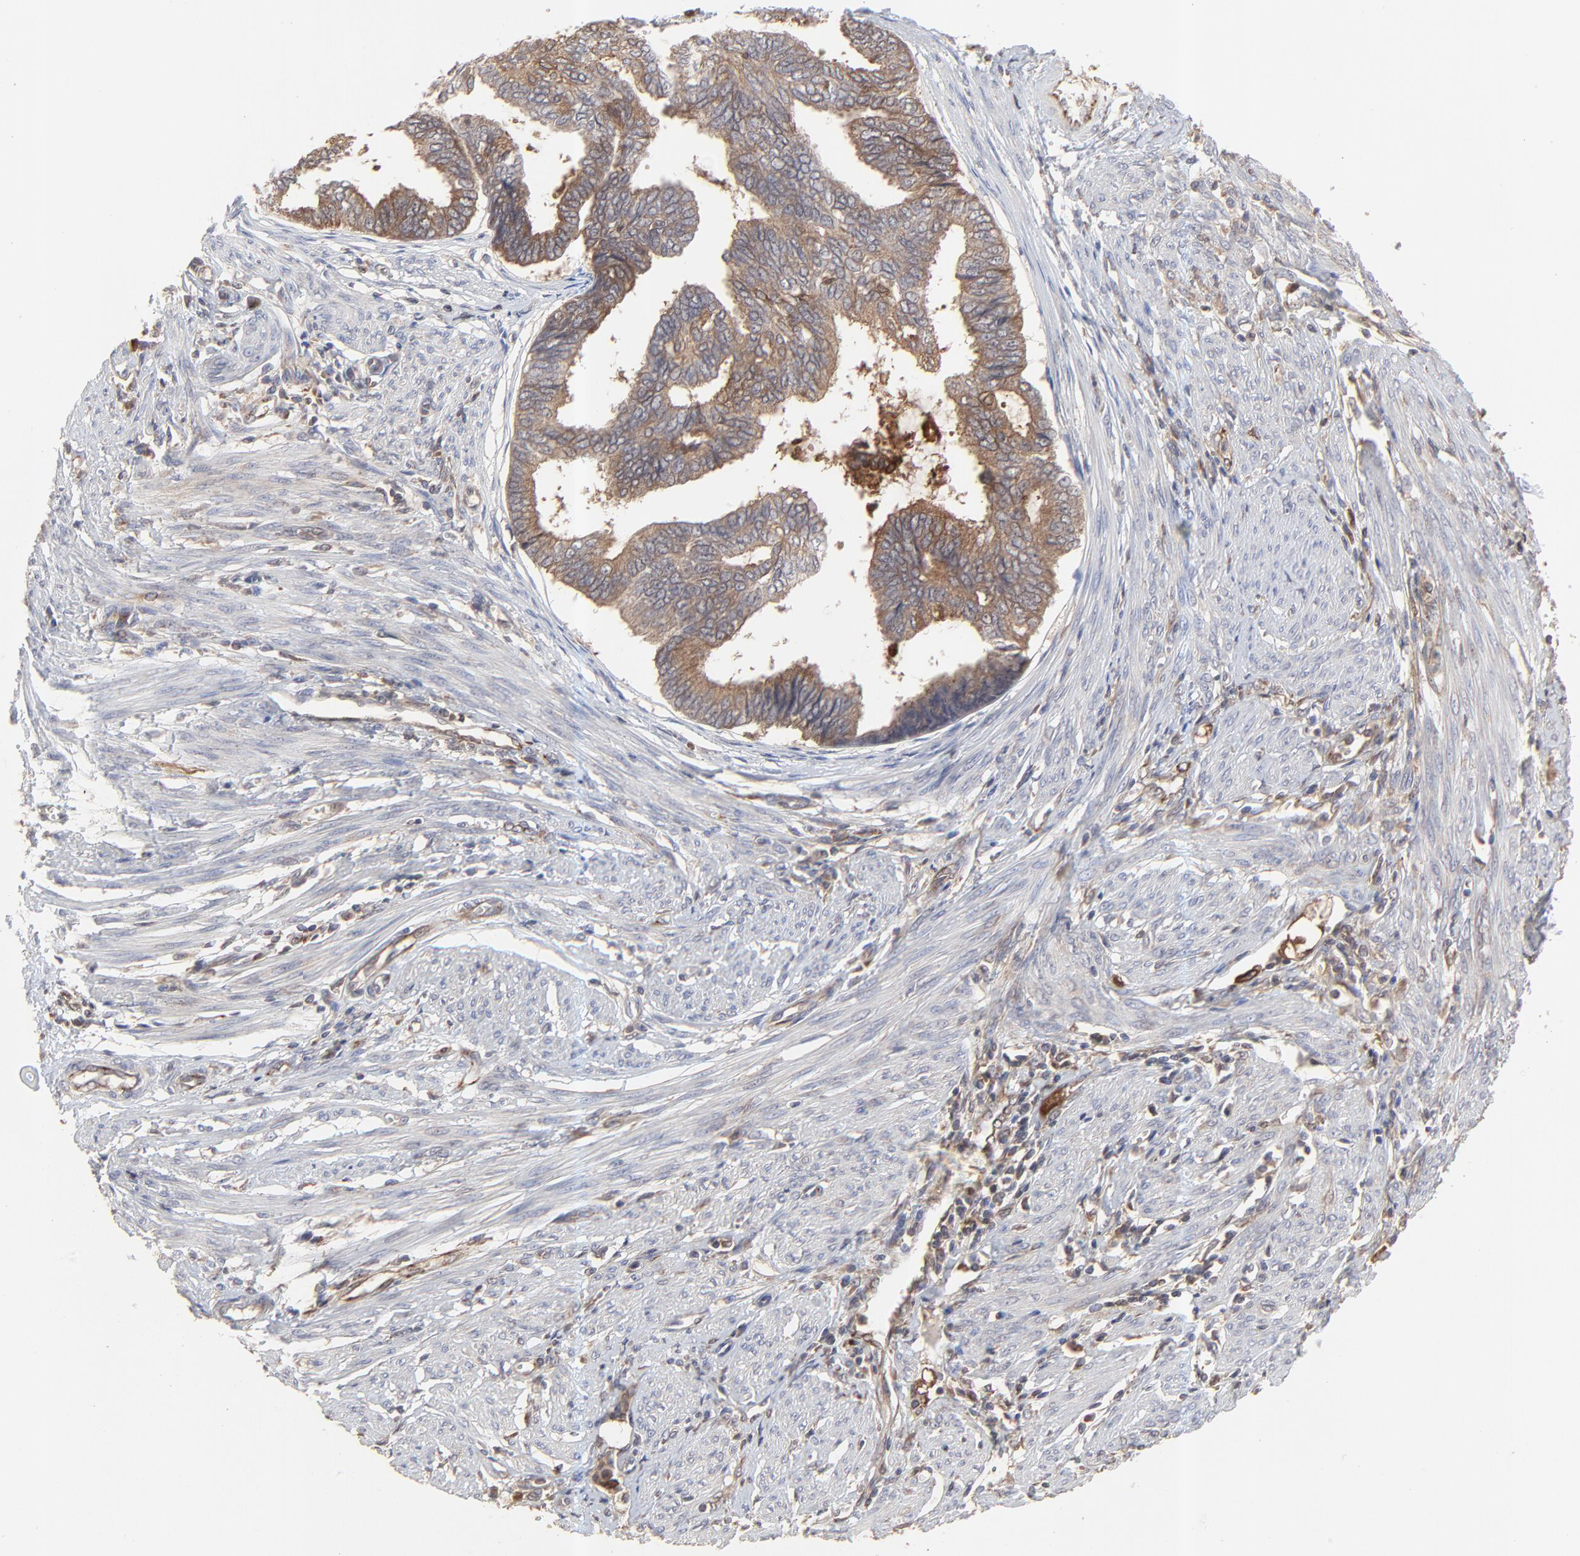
{"staining": {"intensity": "moderate", "quantity": ">75%", "location": "cytoplasmic/membranous"}, "tissue": "endometrial cancer", "cell_type": "Tumor cells", "image_type": "cancer", "snomed": [{"axis": "morphology", "description": "Adenocarcinoma, NOS"}, {"axis": "topography", "description": "Endometrium"}], "caption": "A high-resolution micrograph shows immunohistochemistry staining of adenocarcinoma (endometrial), which displays moderate cytoplasmic/membranous positivity in approximately >75% of tumor cells.", "gene": "RAB9A", "patient": {"sex": "female", "age": 75}}